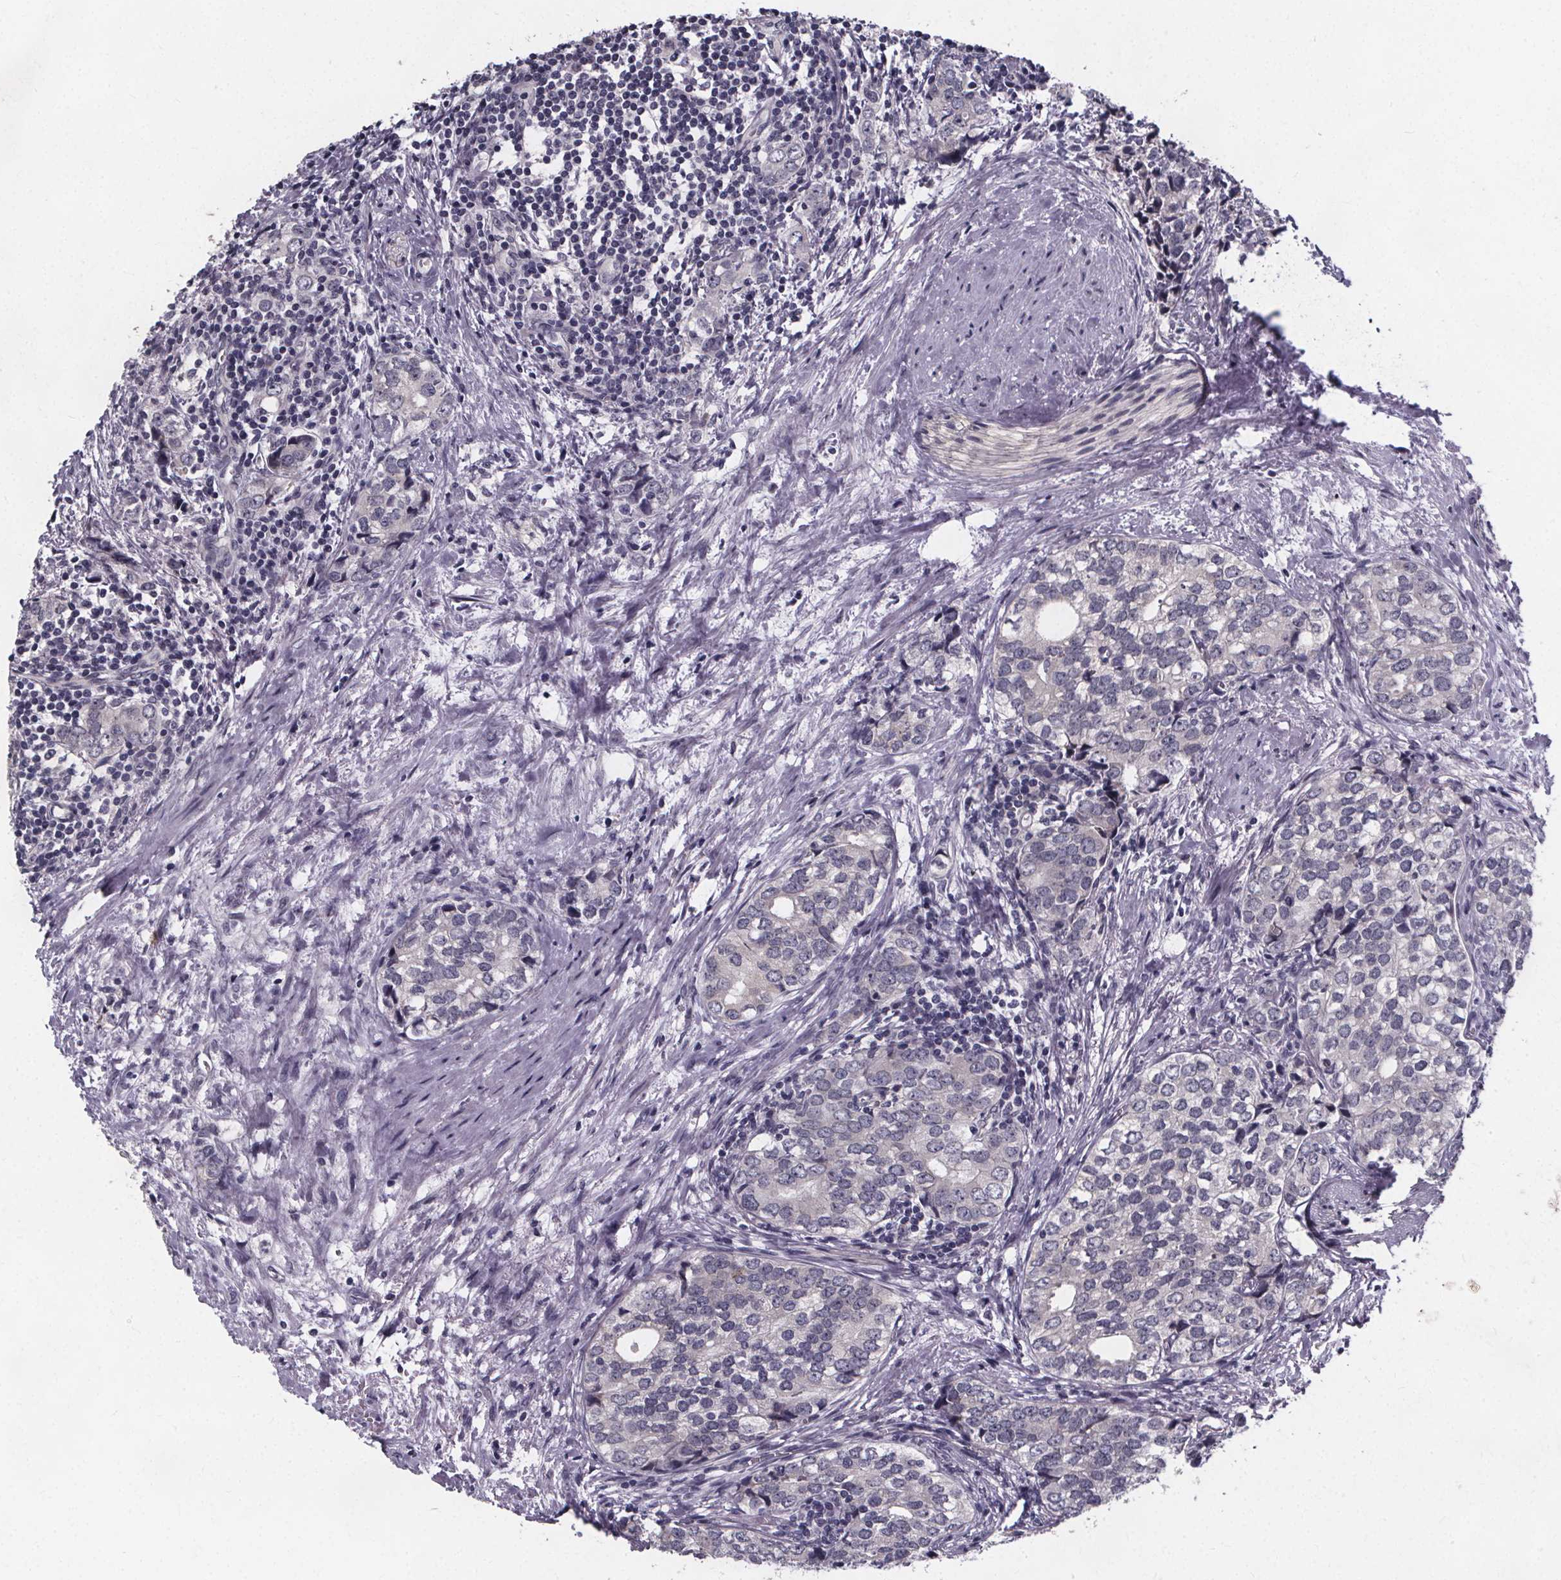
{"staining": {"intensity": "negative", "quantity": "none", "location": "none"}, "tissue": "prostate cancer", "cell_type": "Tumor cells", "image_type": "cancer", "snomed": [{"axis": "morphology", "description": "Adenocarcinoma, NOS"}, {"axis": "topography", "description": "Prostate and seminal vesicle, NOS"}], "caption": "Protein analysis of prostate cancer displays no significant expression in tumor cells.", "gene": "FAM181B", "patient": {"sex": "male", "age": 63}}